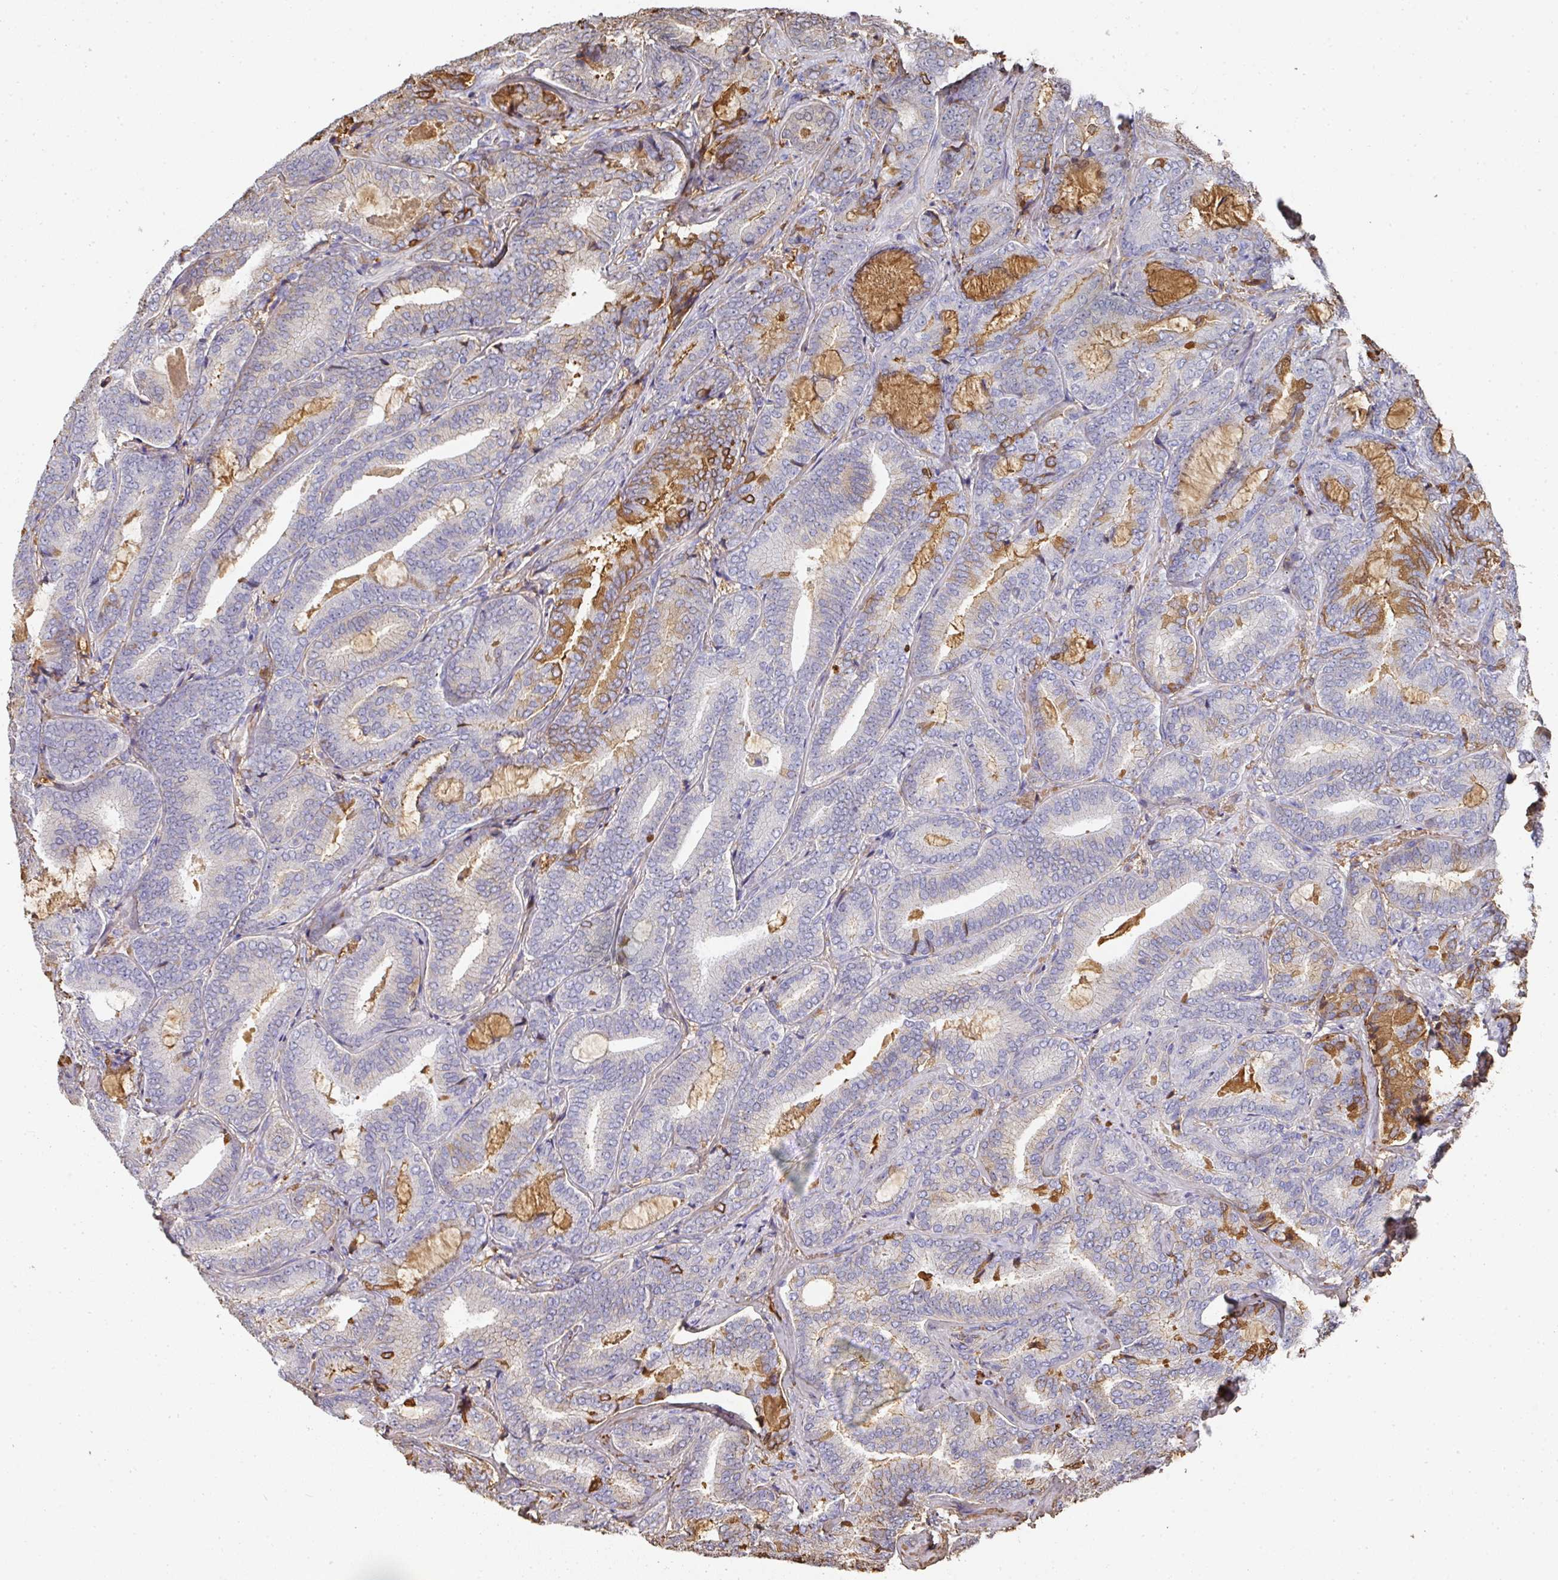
{"staining": {"intensity": "moderate", "quantity": "<25%", "location": "cytoplasmic/membranous"}, "tissue": "prostate cancer", "cell_type": "Tumor cells", "image_type": "cancer", "snomed": [{"axis": "morphology", "description": "Adenocarcinoma, Low grade"}, {"axis": "topography", "description": "Prostate and seminal vesicle, NOS"}], "caption": "Brown immunohistochemical staining in prostate low-grade adenocarcinoma shows moderate cytoplasmic/membranous positivity in approximately <25% of tumor cells.", "gene": "ALB", "patient": {"sex": "male", "age": 61}}